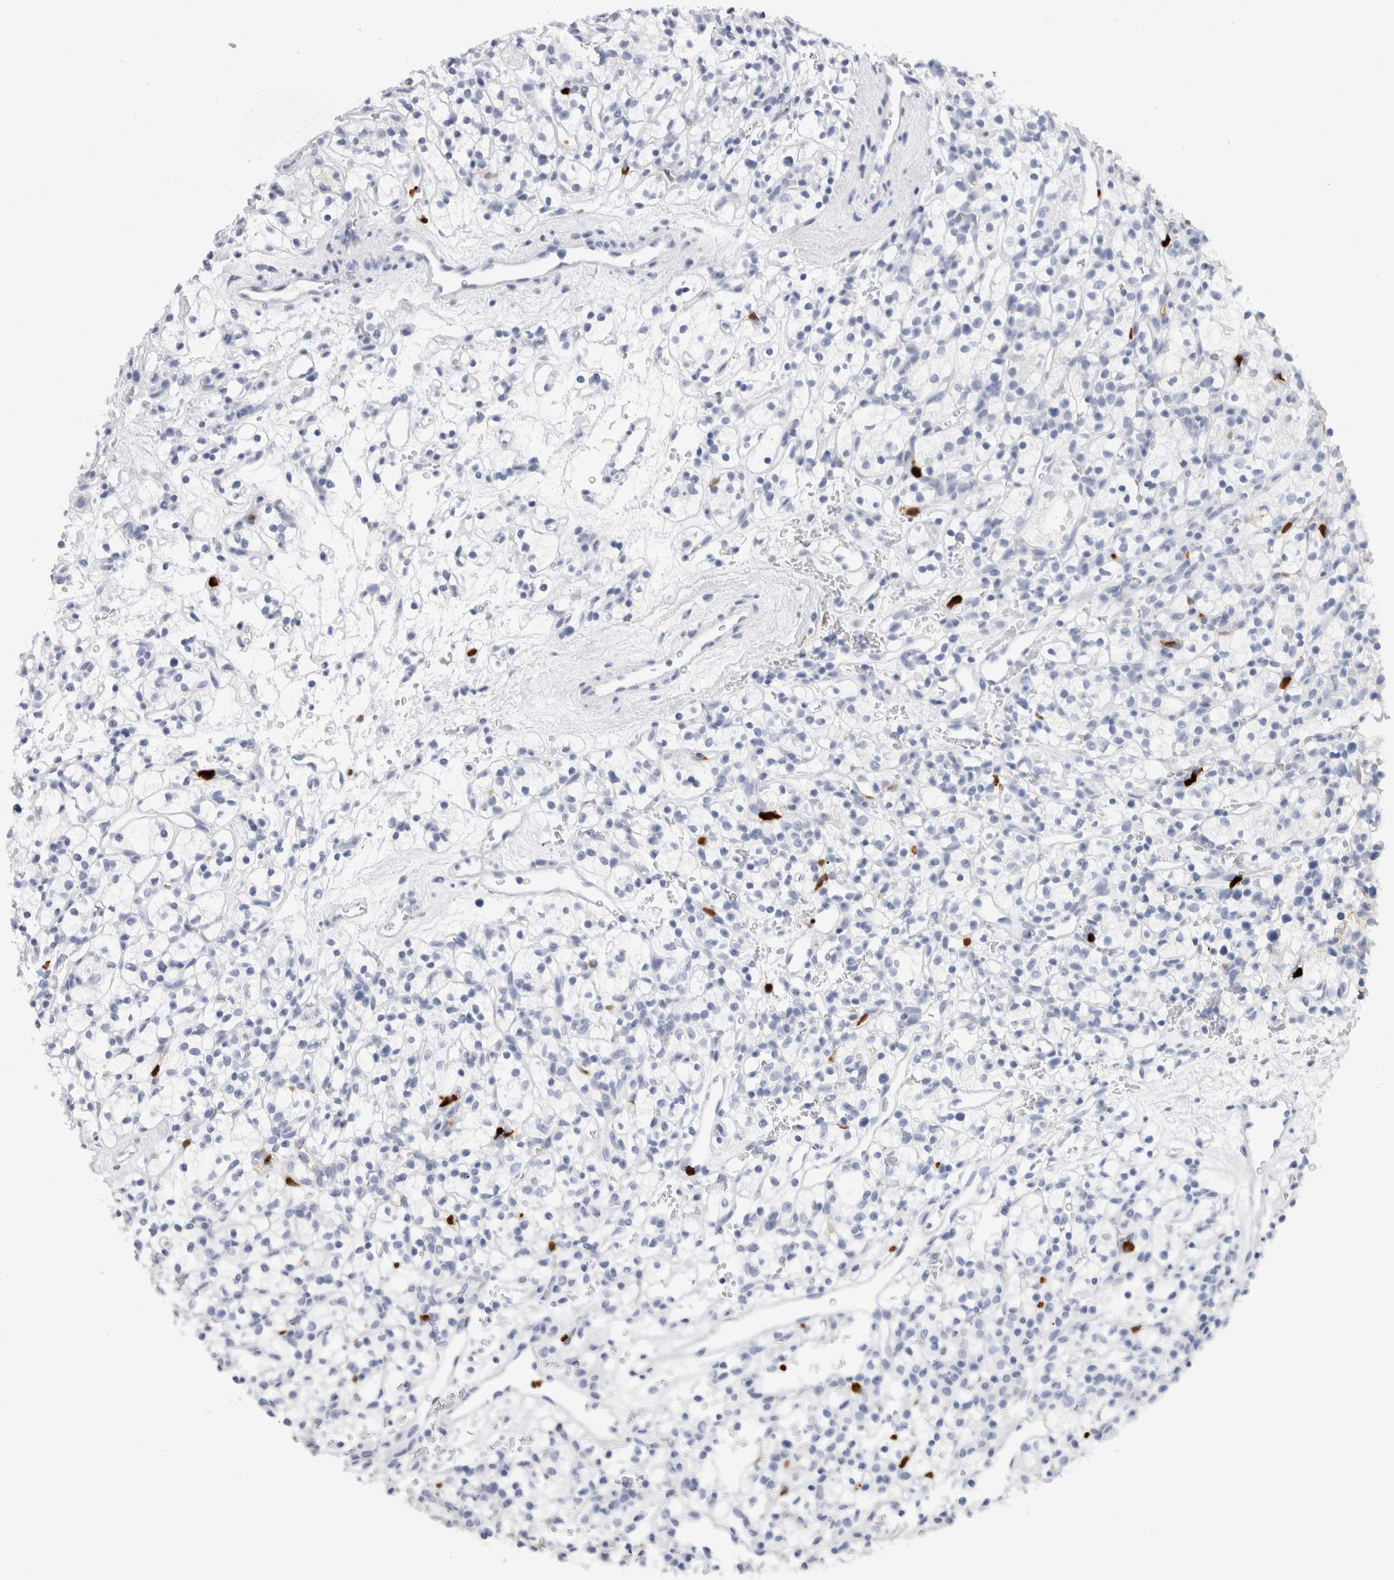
{"staining": {"intensity": "negative", "quantity": "none", "location": "none"}, "tissue": "renal cancer", "cell_type": "Tumor cells", "image_type": "cancer", "snomed": [{"axis": "morphology", "description": "Adenocarcinoma, NOS"}, {"axis": "topography", "description": "Kidney"}], "caption": "Tumor cells are negative for protein expression in human renal cancer.", "gene": "S100A8", "patient": {"sex": "female", "age": 57}}